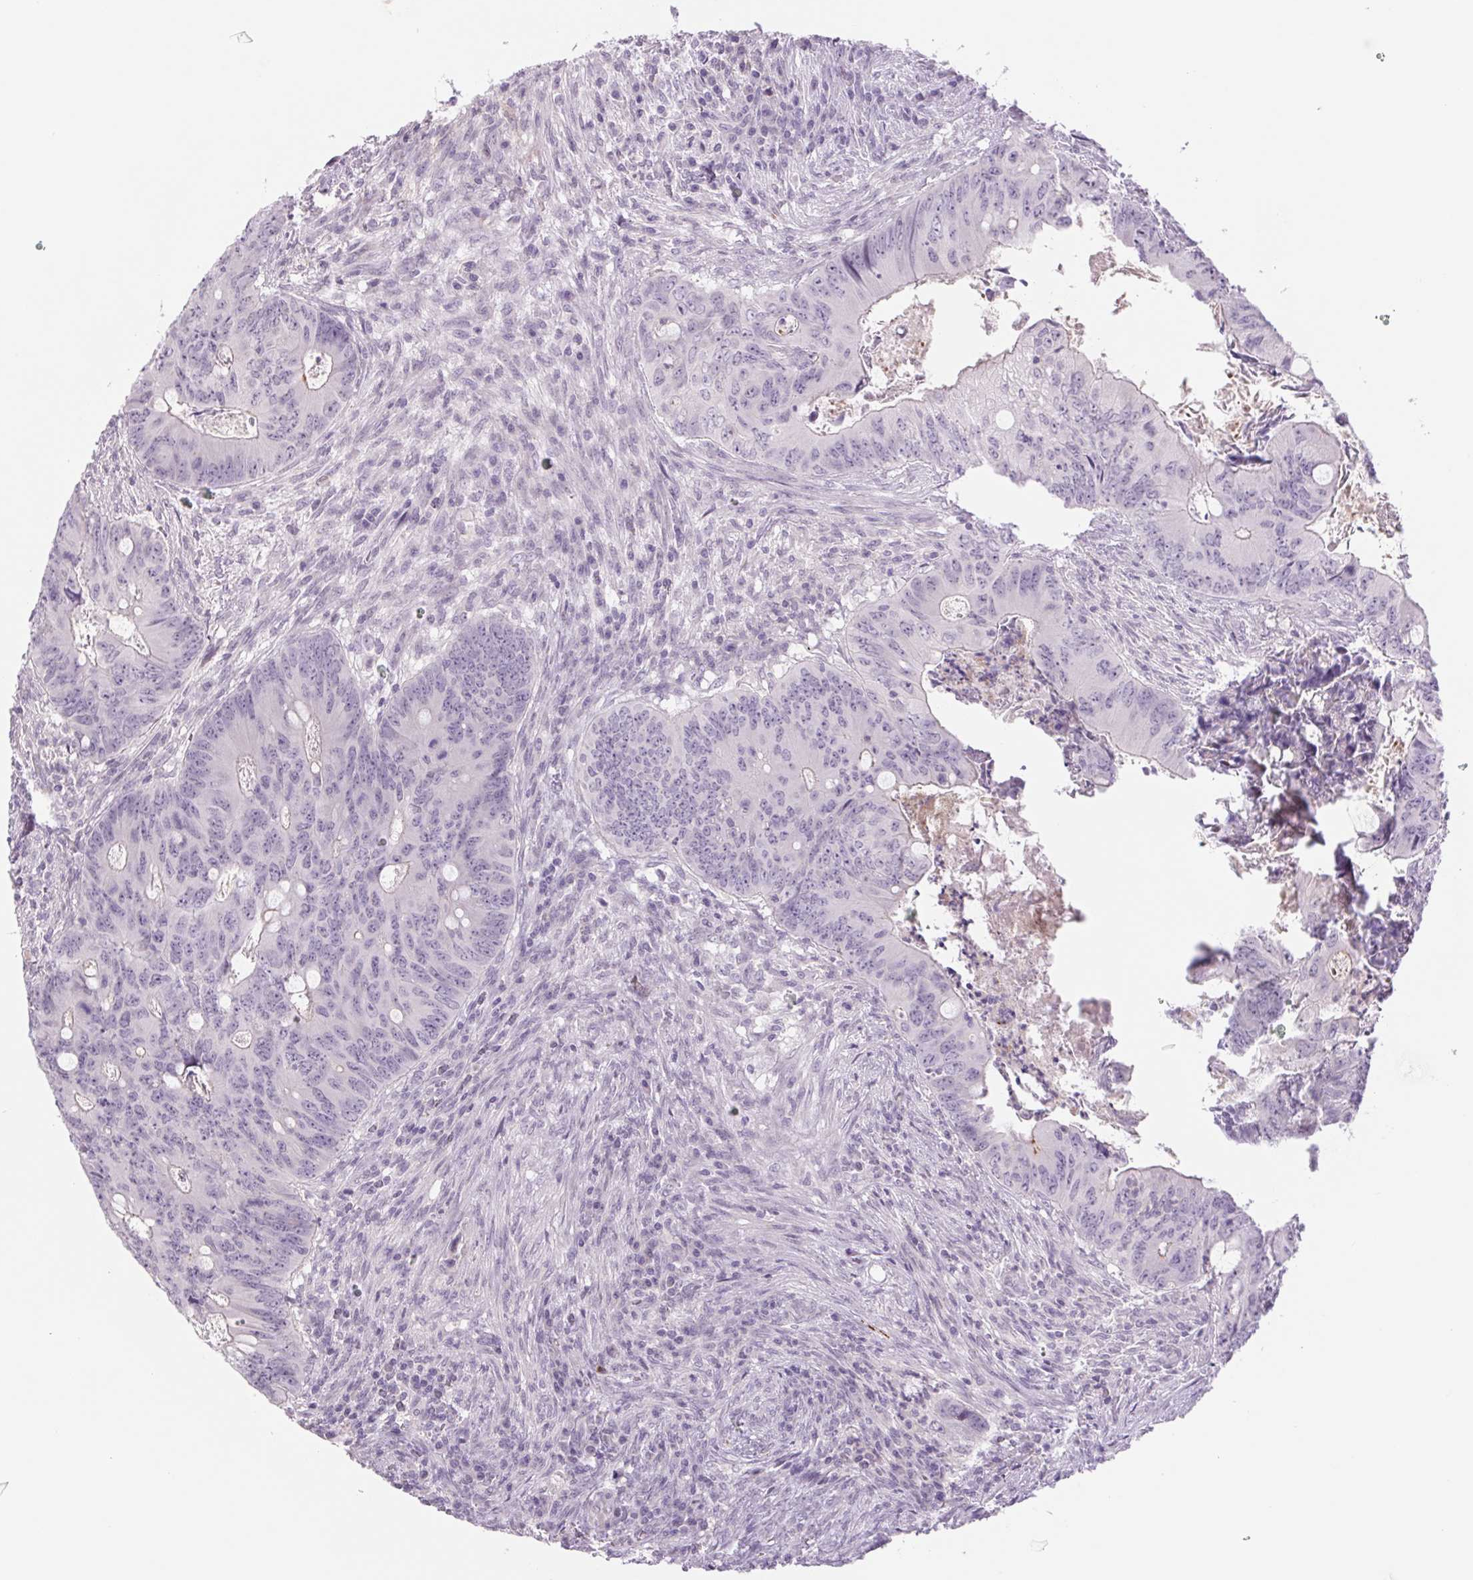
{"staining": {"intensity": "negative", "quantity": "none", "location": "none"}, "tissue": "colorectal cancer", "cell_type": "Tumor cells", "image_type": "cancer", "snomed": [{"axis": "morphology", "description": "Adenocarcinoma, NOS"}, {"axis": "topography", "description": "Colon"}], "caption": "The IHC image has no significant staining in tumor cells of colorectal cancer (adenocarcinoma) tissue.", "gene": "KRT1", "patient": {"sex": "female", "age": 74}}